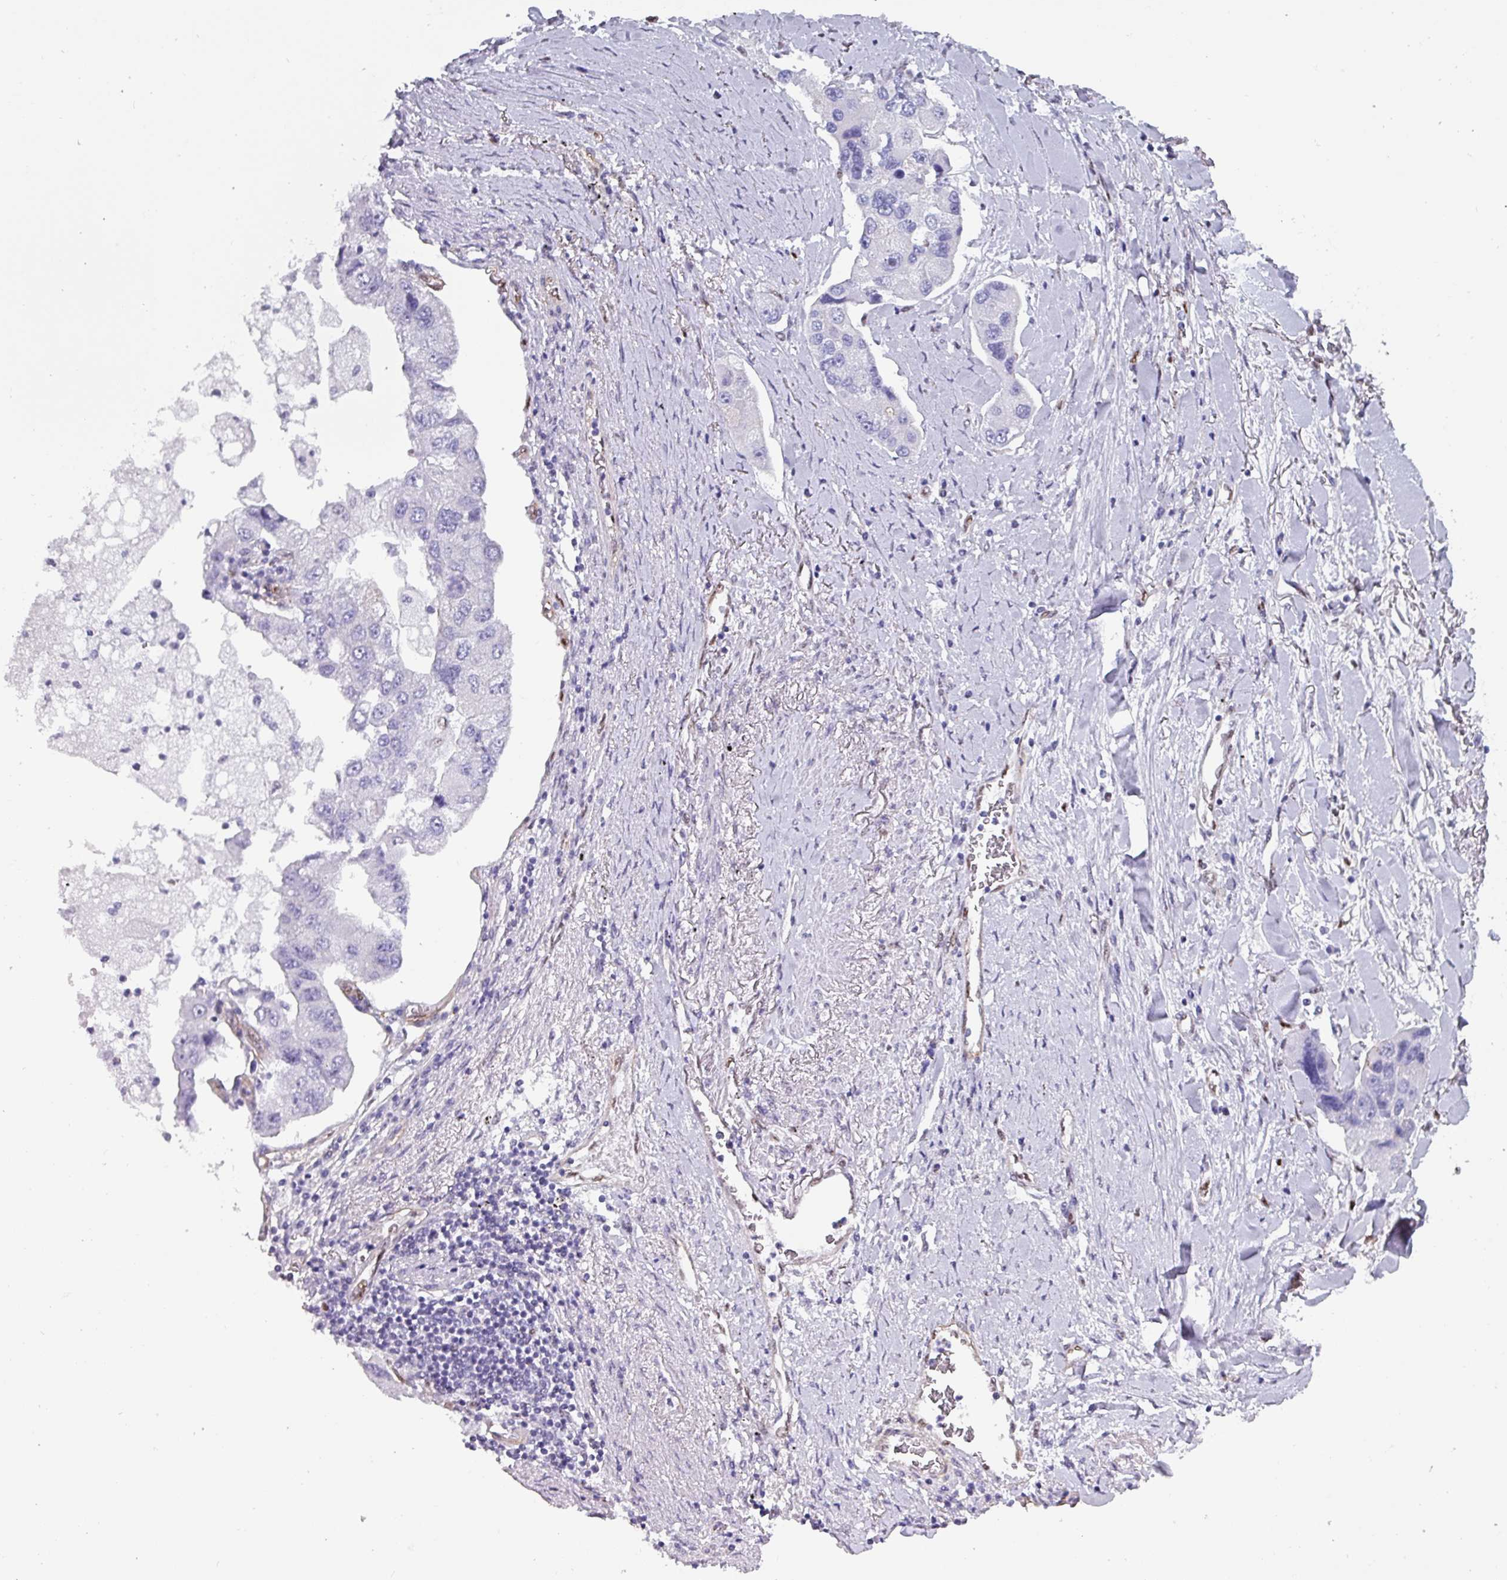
{"staining": {"intensity": "negative", "quantity": "none", "location": "none"}, "tissue": "lung cancer", "cell_type": "Tumor cells", "image_type": "cancer", "snomed": [{"axis": "morphology", "description": "Adenocarcinoma, NOS"}, {"axis": "topography", "description": "Lung"}], "caption": "This is a micrograph of immunohistochemistry staining of lung adenocarcinoma, which shows no expression in tumor cells.", "gene": "ZNF816-ZNF321P", "patient": {"sex": "female", "age": 54}}